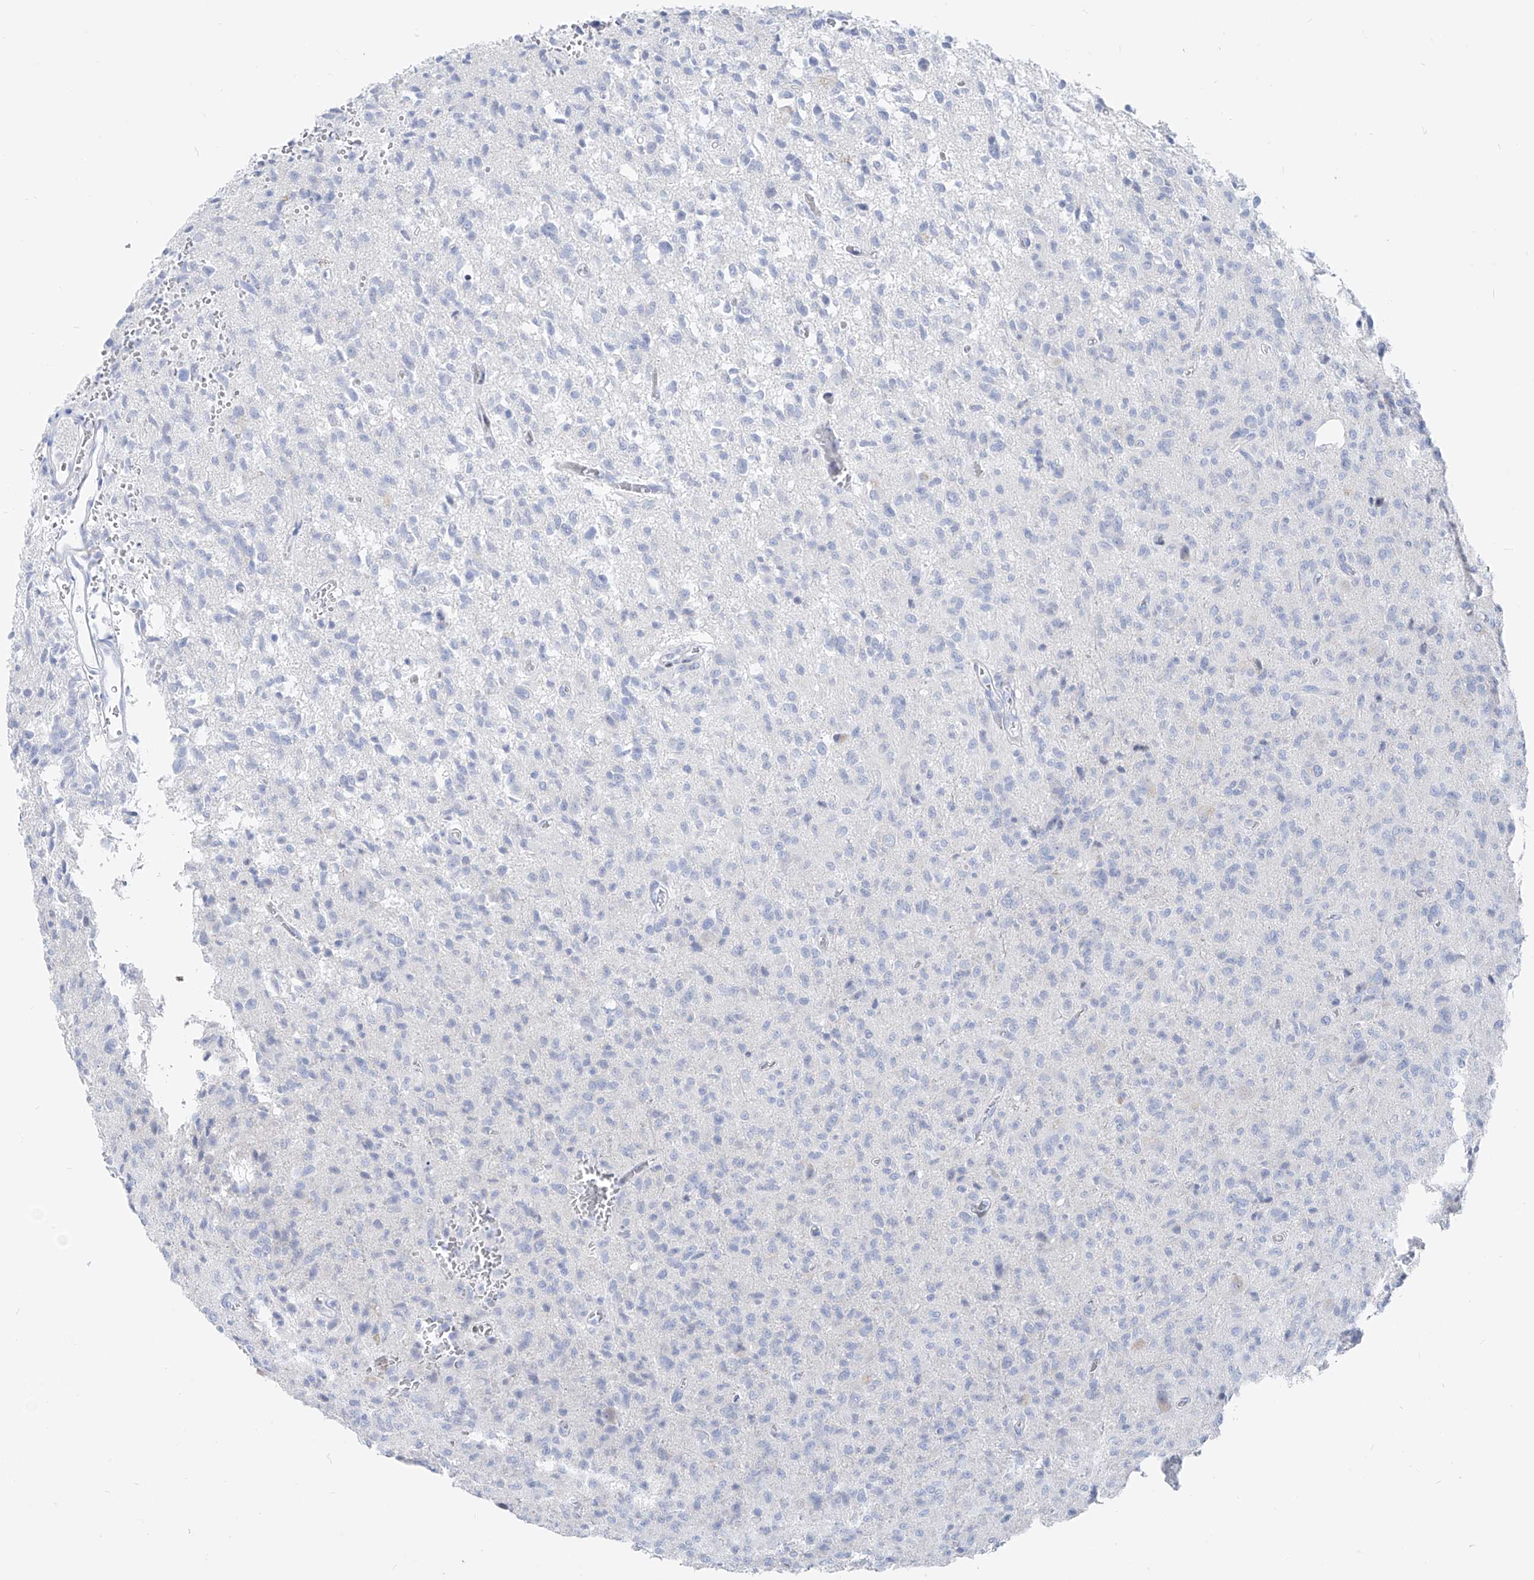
{"staining": {"intensity": "negative", "quantity": "none", "location": "none"}, "tissue": "glioma", "cell_type": "Tumor cells", "image_type": "cancer", "snomed": [{"axis": "morphology", "description": "Glioma, malignant, High grade"}, {"axis": "topography", "description": "Brain"}], "caption": "High magnification brightfield microscopy of malignant glioma (high-grade) stained with DAB (brown) and counterstained with hematoxylin (blue): tumor cells show no significant staining.", "gene": "FRS3", "patient": {"sex": "female", "age": 57}}